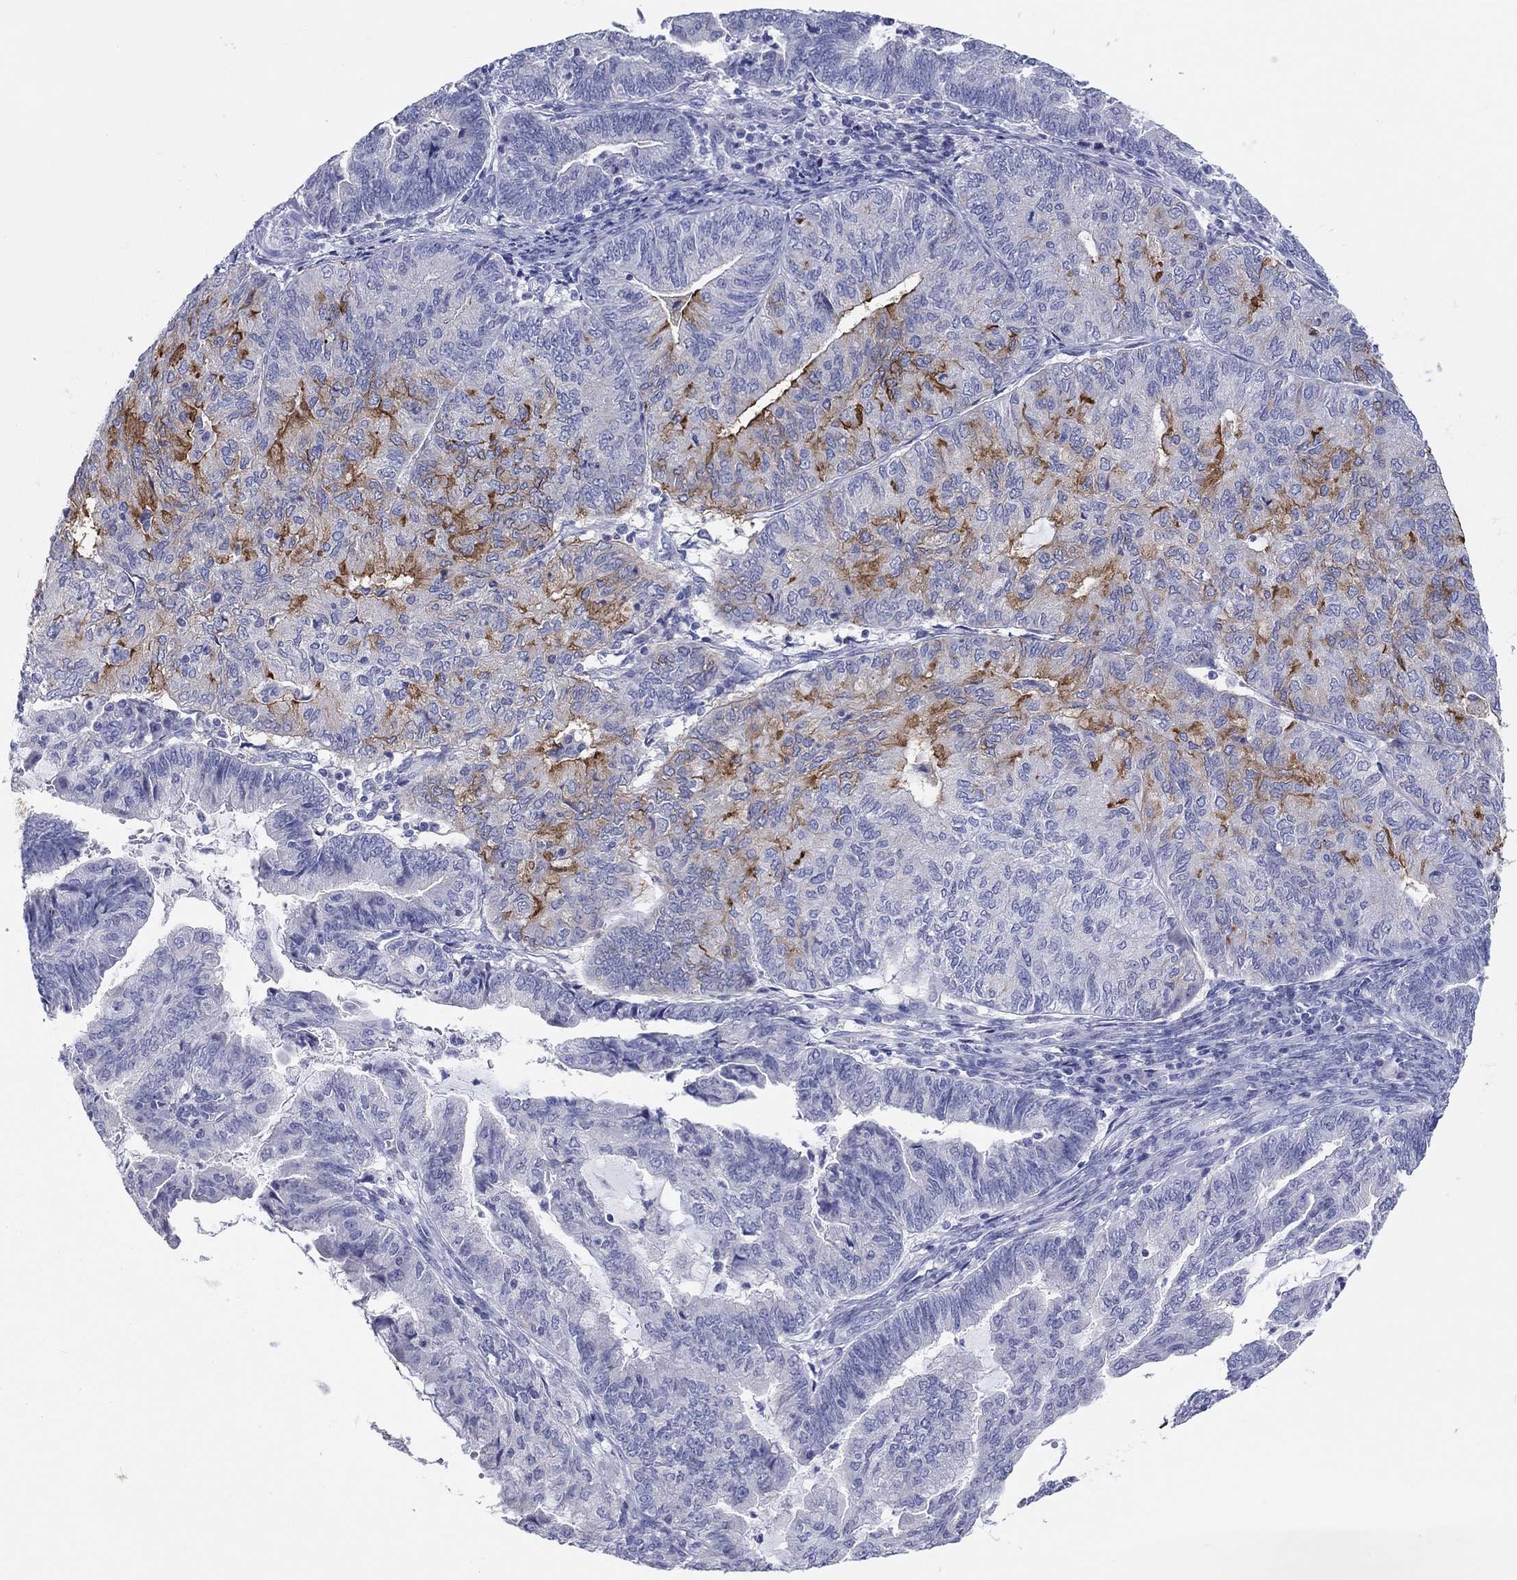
{"staining": {"intensity": "strong", "quantity": "<25%", "location": "cytoplasmic/membranous"}, "tissue": "endometrial cancer", "cell_type": "Tumor cells", "image_type": "cancer", "snomed": [{"axis": "morphology", "description": "Adenocarcinoma, NOS"}, {"axis": "topography", "description": "Endometrium"}], "caption": "This photomicrograph reveals immunohistochemistry (IHC) staining of human endometrial adenocarcinoma, with medium strong cytoplasmic/membranous expression in approximately <25% of tumor cells.", "gene": "ERICH3", "patient": {"sex": "female", "age": 82}}